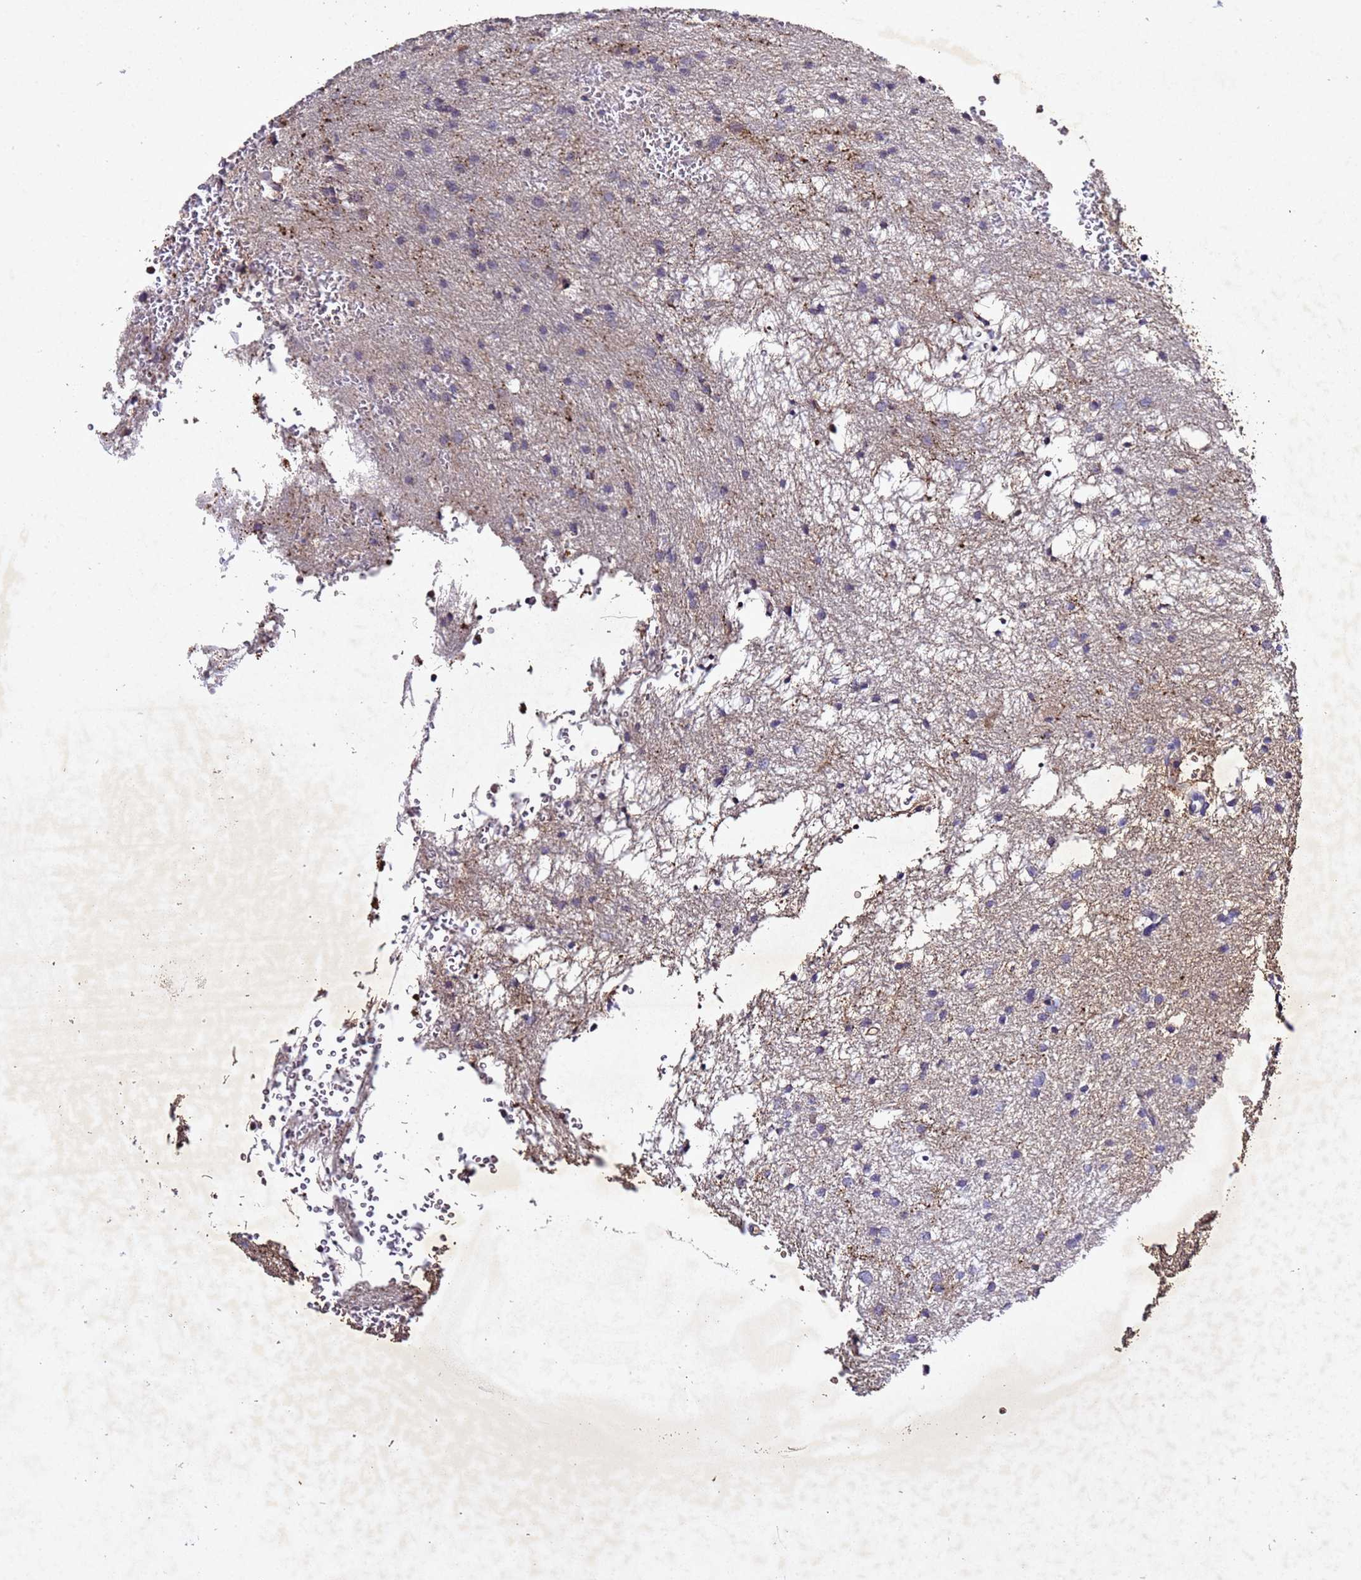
{"staining": {"intensity": "negative", "quantity": "none", "location": "none"}, "tissue": "glioma", "cell_type": "Tumor cells", "image_type": "cancer", "snomed": [{"axis": "morphology", "description": "Glioma, malignant, High grade"}, {"axis": "topography", "description": "Cerebral cortex"}], "caption": "Human glioma stained for a protein using IHC shows no staining in tumor cells.", "gene": "SV2B", "patient": {"sex": "female", "age": 36}}